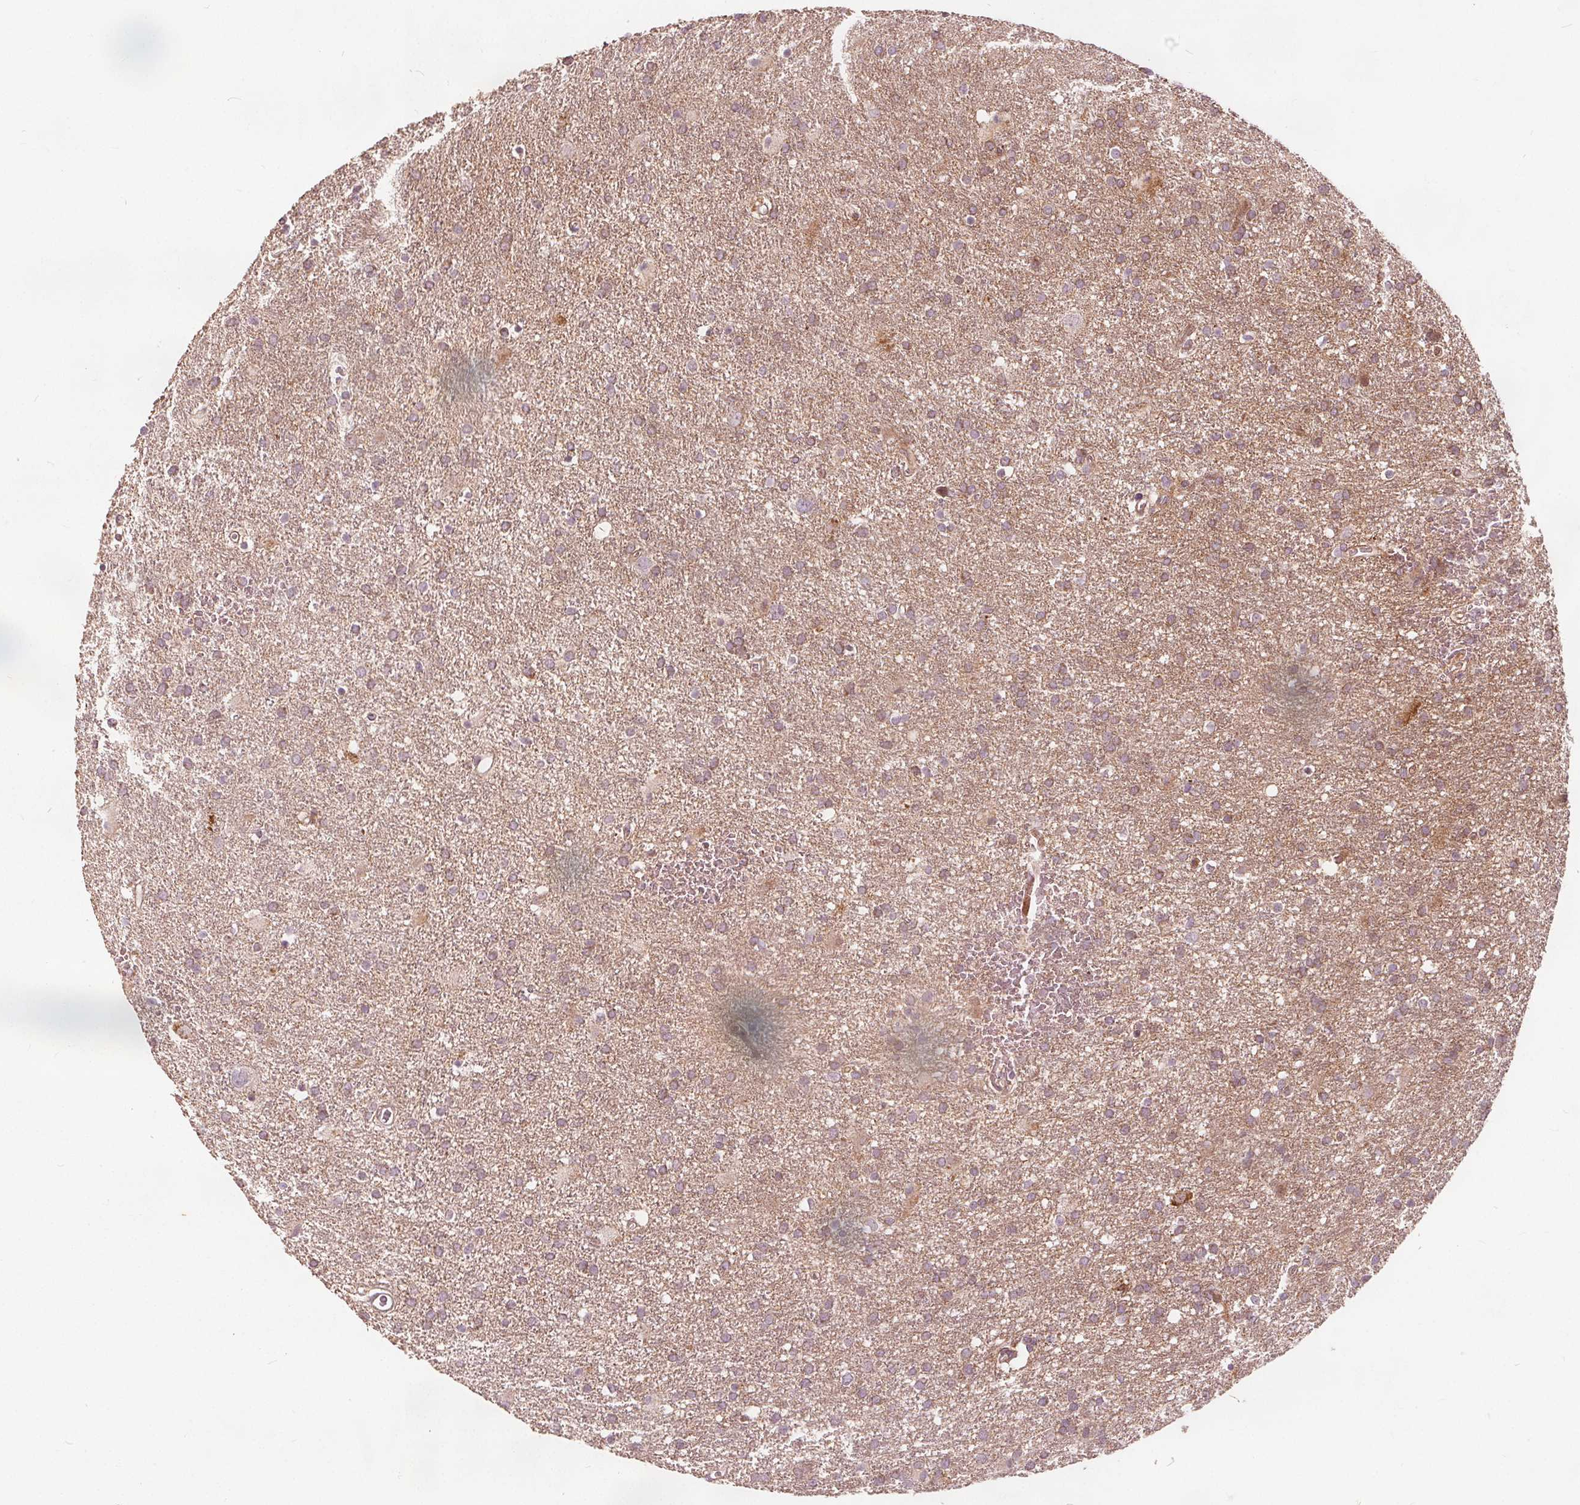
{"staining": {"intensity": "weak", "quantity": ">75%", "location": "cytoplasmic/membranous"}, "tissue": "glioma", "cell_type": "Tumor cells", "image_type": "cancer", "snomed": [{"axis": "morphology", "description": "Glioma, malignant, Low grade"}, {"axis": "topography", "description": "Brain"}], "caption": "Glioma was stained to show a protein in brown. There is low levels of weak cytoplasmic/membranous staining in approximately >75% of tumor cells. (DAB IHC, brown staining for protein, blue staining for nuclei).", "gene": "PTPRT", "patient": {"sex": "male", "age": 66}}